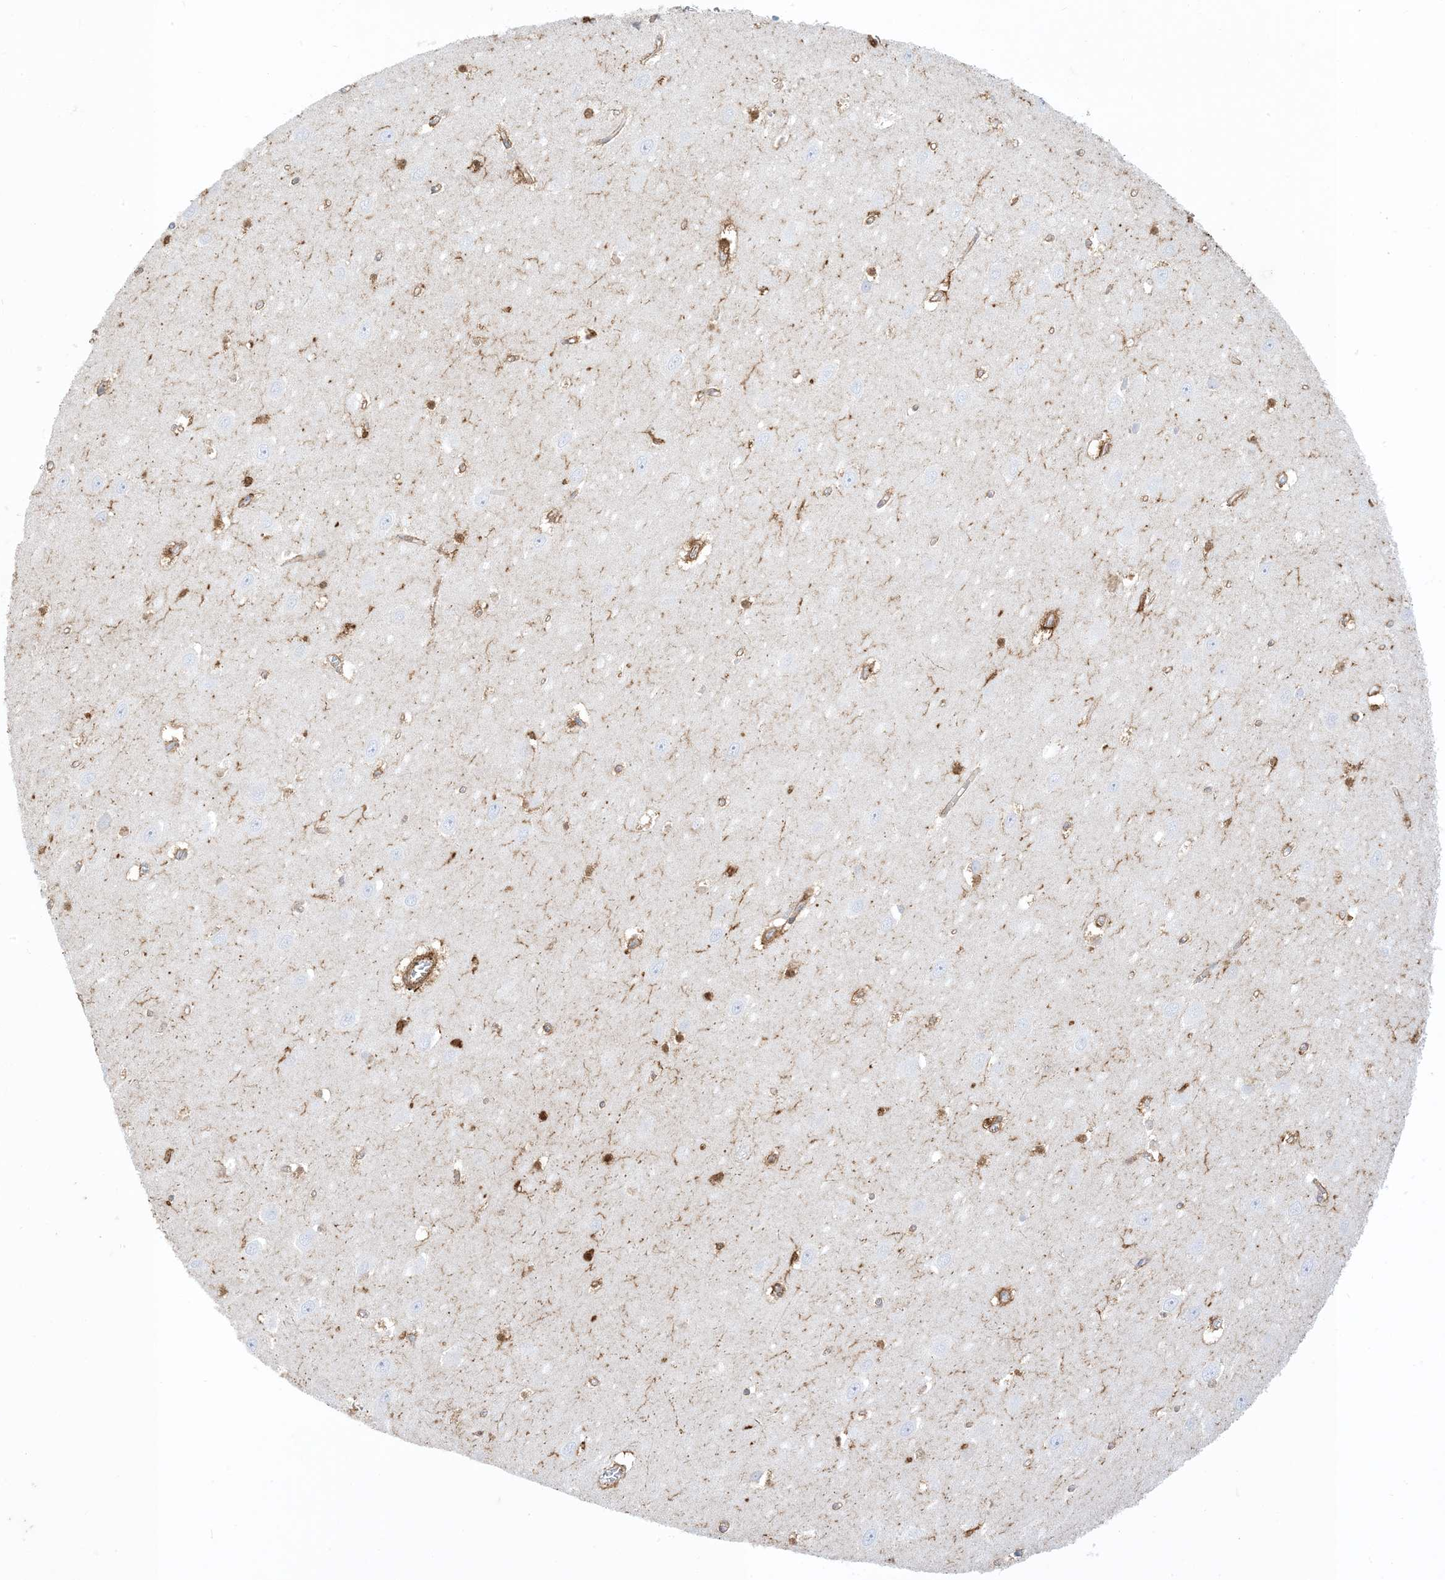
{"staining": {"intensity": "moderate", "quantity": "25%-75%", "location": "cytoplasmic/membranous,nuclear"}, "tissue": "hippocampus", "cell_type": "Glial cells", "image_type": "normal", "snomed": [{"axis": "morphology", "description": "Normal tissue, NOS"}, {"axis": "topography", "description": "Hippocampus"}], "caption": "This histopathology image displays immunohistochemistry staining of unremarkable hippocampus, with medium moderate cytoplasmic/membranous,nuclear staining in about 25%-75% of glial cells.", "gene": "GSN", "patient": {"sex": "female", "age": 64}}